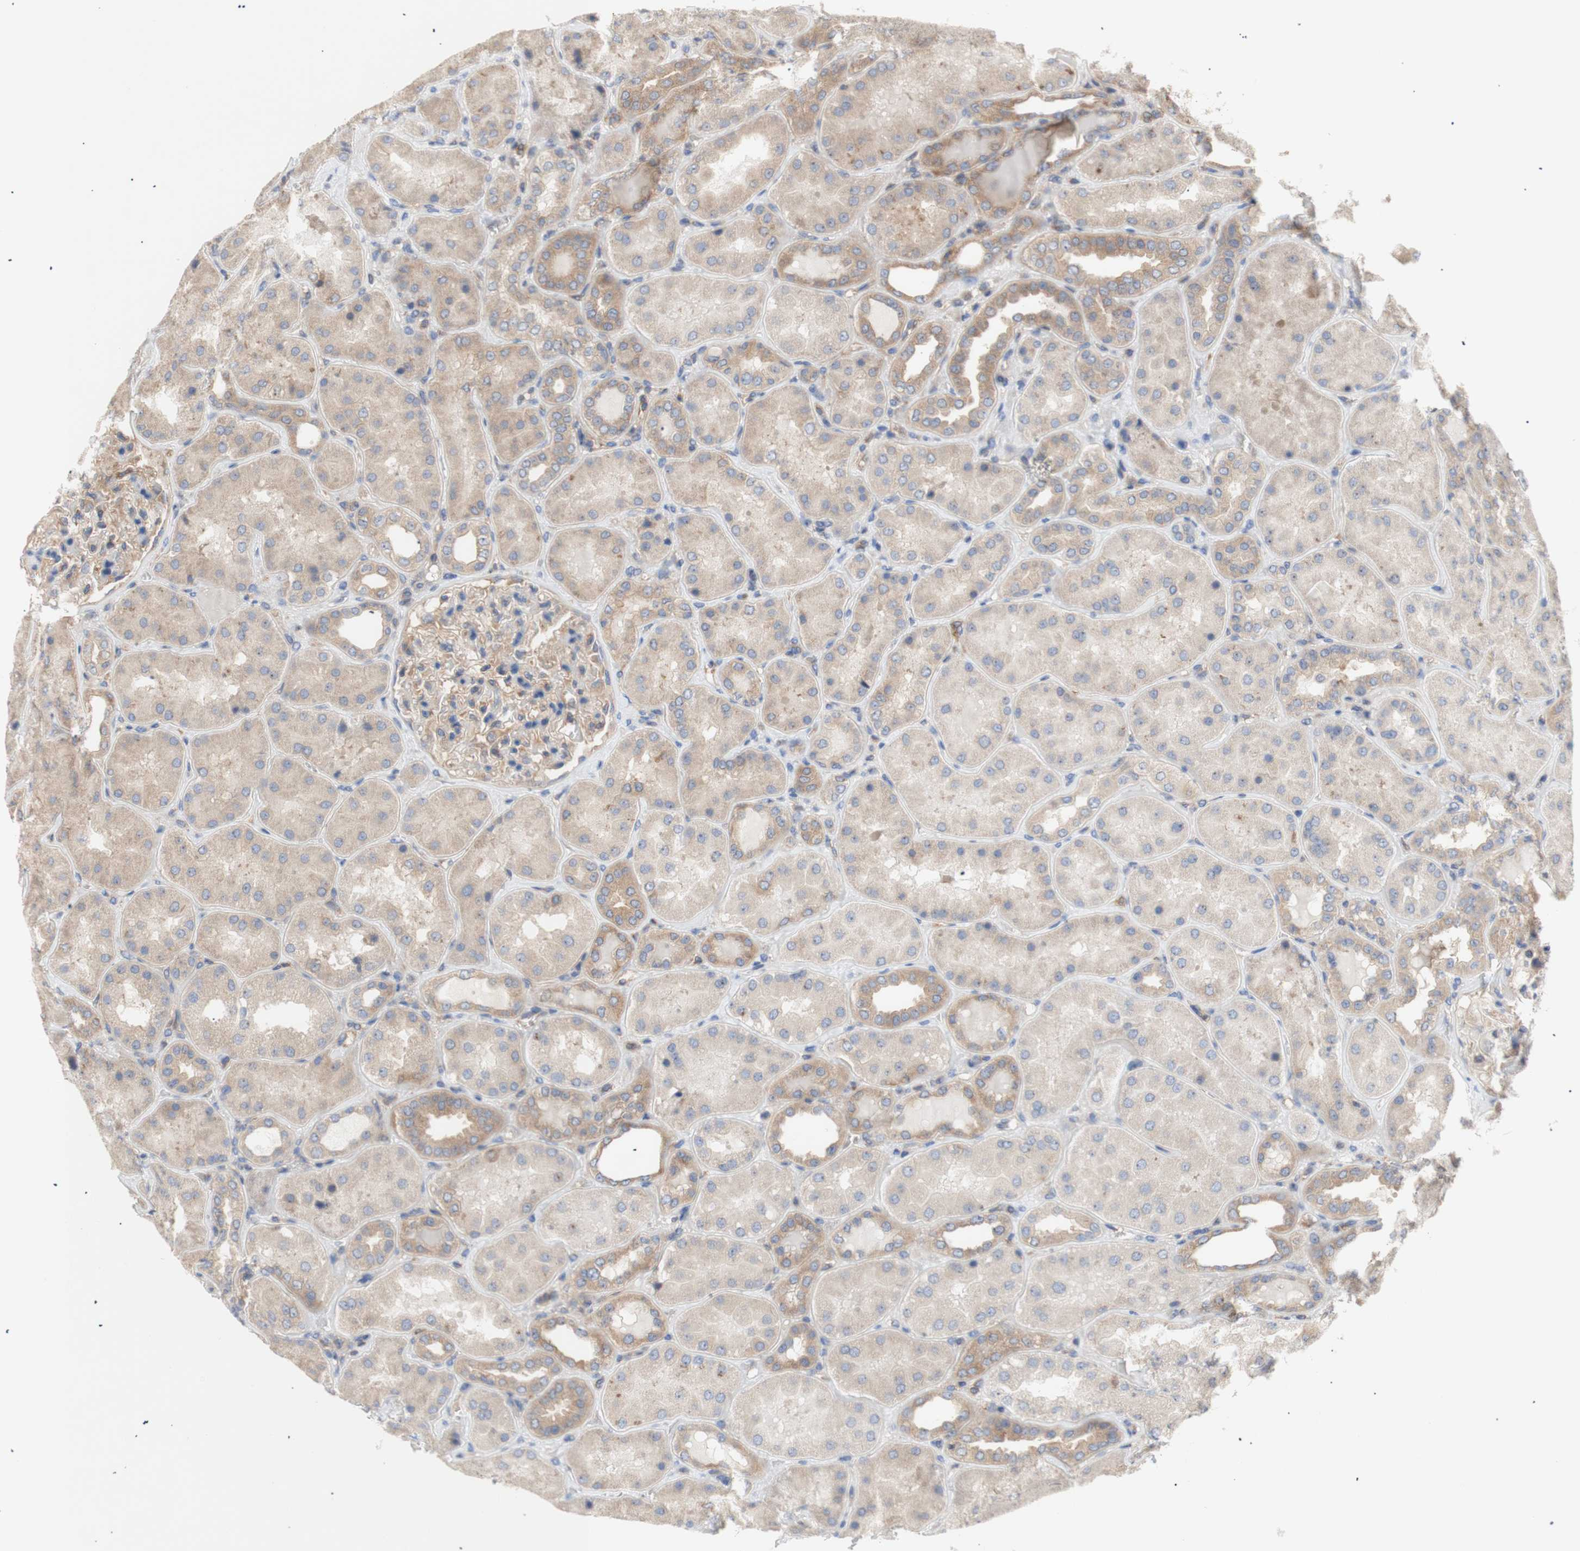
{"staining": {"intensity": "moderate", "quantity": "25%-75%", "location": "cytoplasmic/membranous"}, "tissue": "kidney", "cell_type": "Cells in glomeruli", "image_type": "normal", "snomed": [{"axis": "morphology", "description": "Normal tissue, NOS"}, {"axis": "topography", "description": "Kidney"}], "caption": "Unremarkable kidney displays moderate cytoplasmic/membranous positivity in about 25%-75% of cells in glomeruli, visualized by immunohistochemistry.", "gene": "IKBKG", "patient": {"sex": "female", "age": 56}}